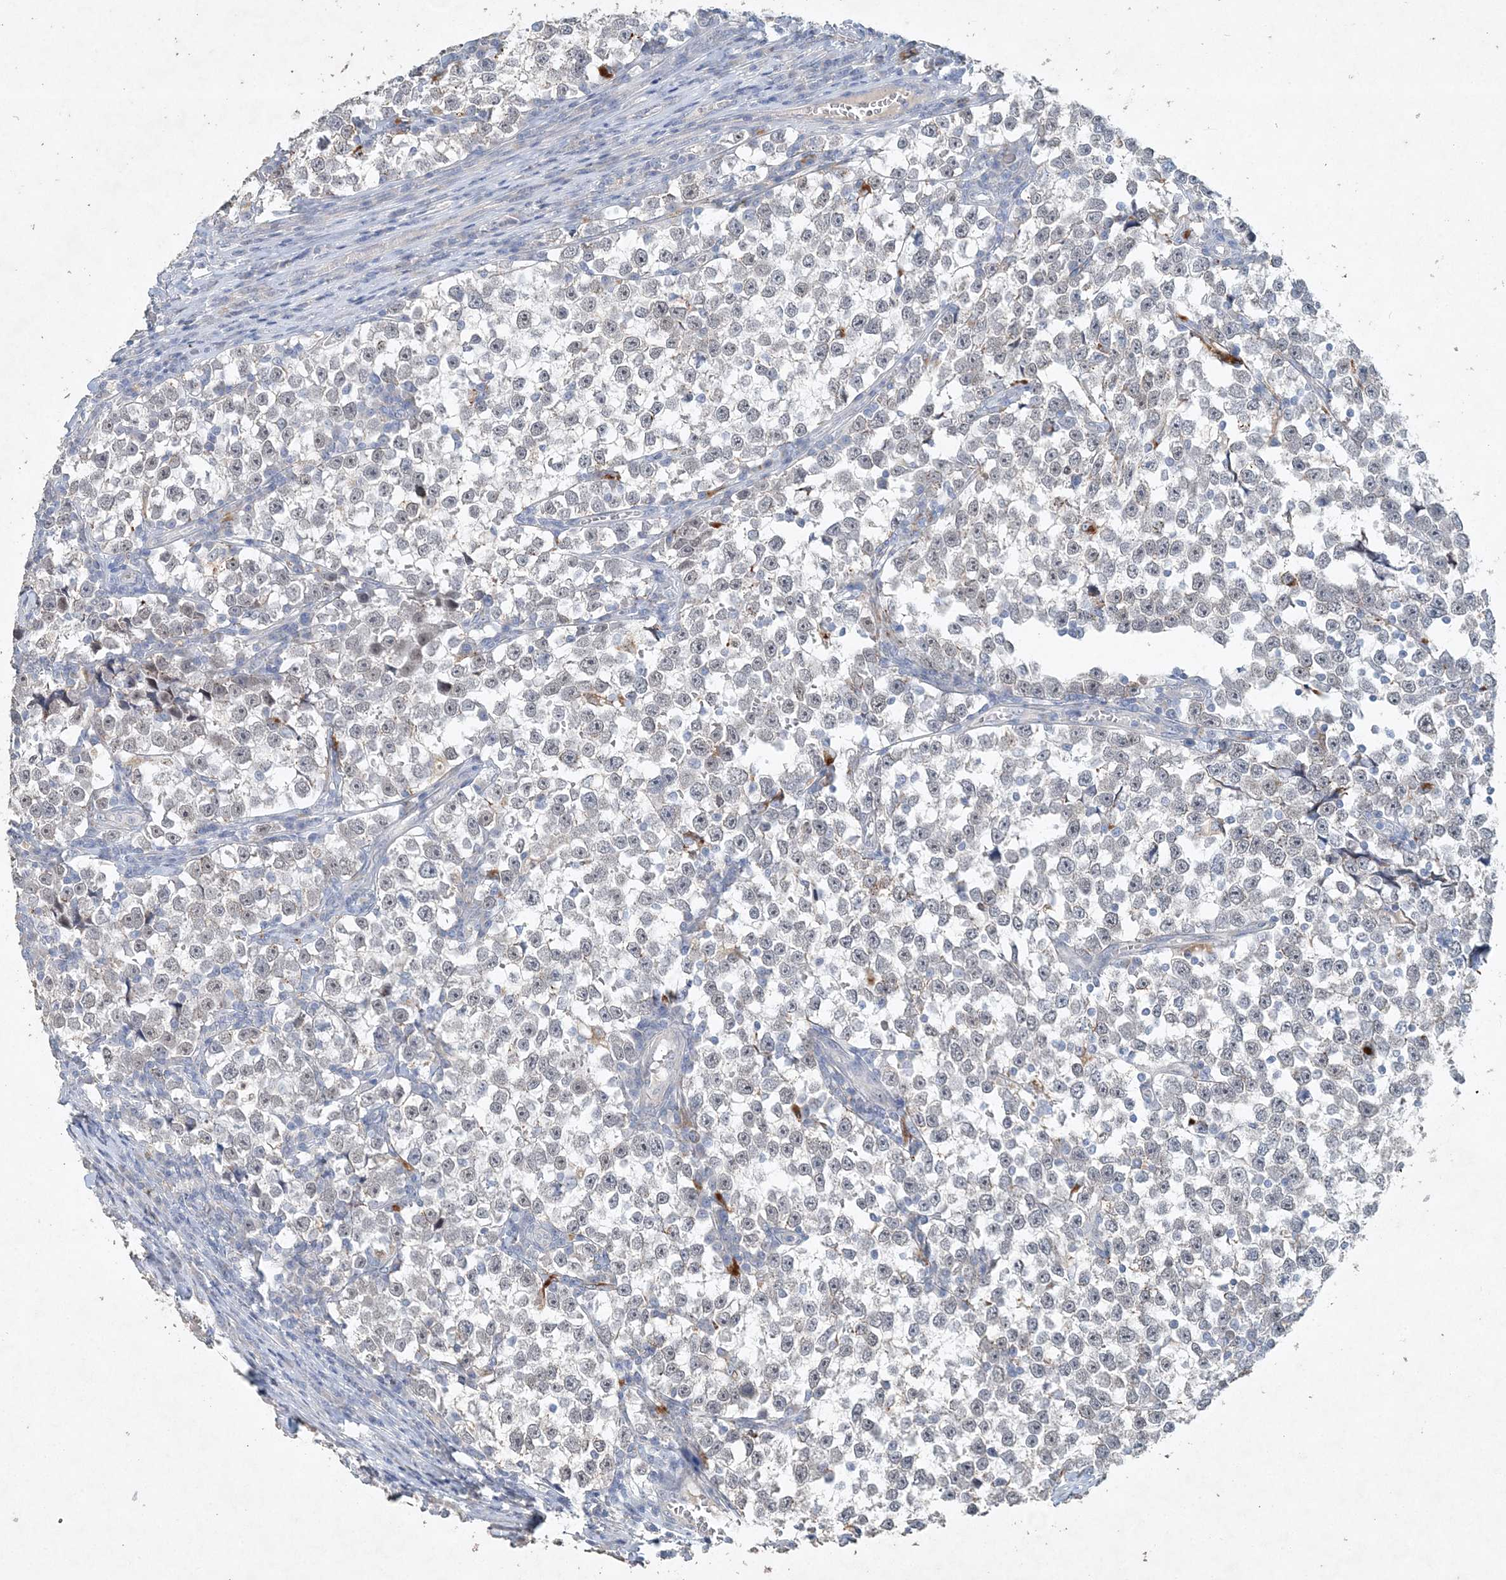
{"staining": {"intensity": "negative", "quantity": "none", "location": "none"}, "tissue": "testis cancer", "cell_type": "Tumor cells", "image_type": "cancer", "snomed": [{"axis": "morphology", "description": "Normal tissue, NOS"}, {"axis": "morphology", "description": "Seminoma, NOS"}, {"axis": "topography", "description": "Testis"}], "caption": "Tumor cells are negative for protein expression in human seminoma (testis).", "gene": "DNAH5", "patient": {"sex": "male", "age": 43}}